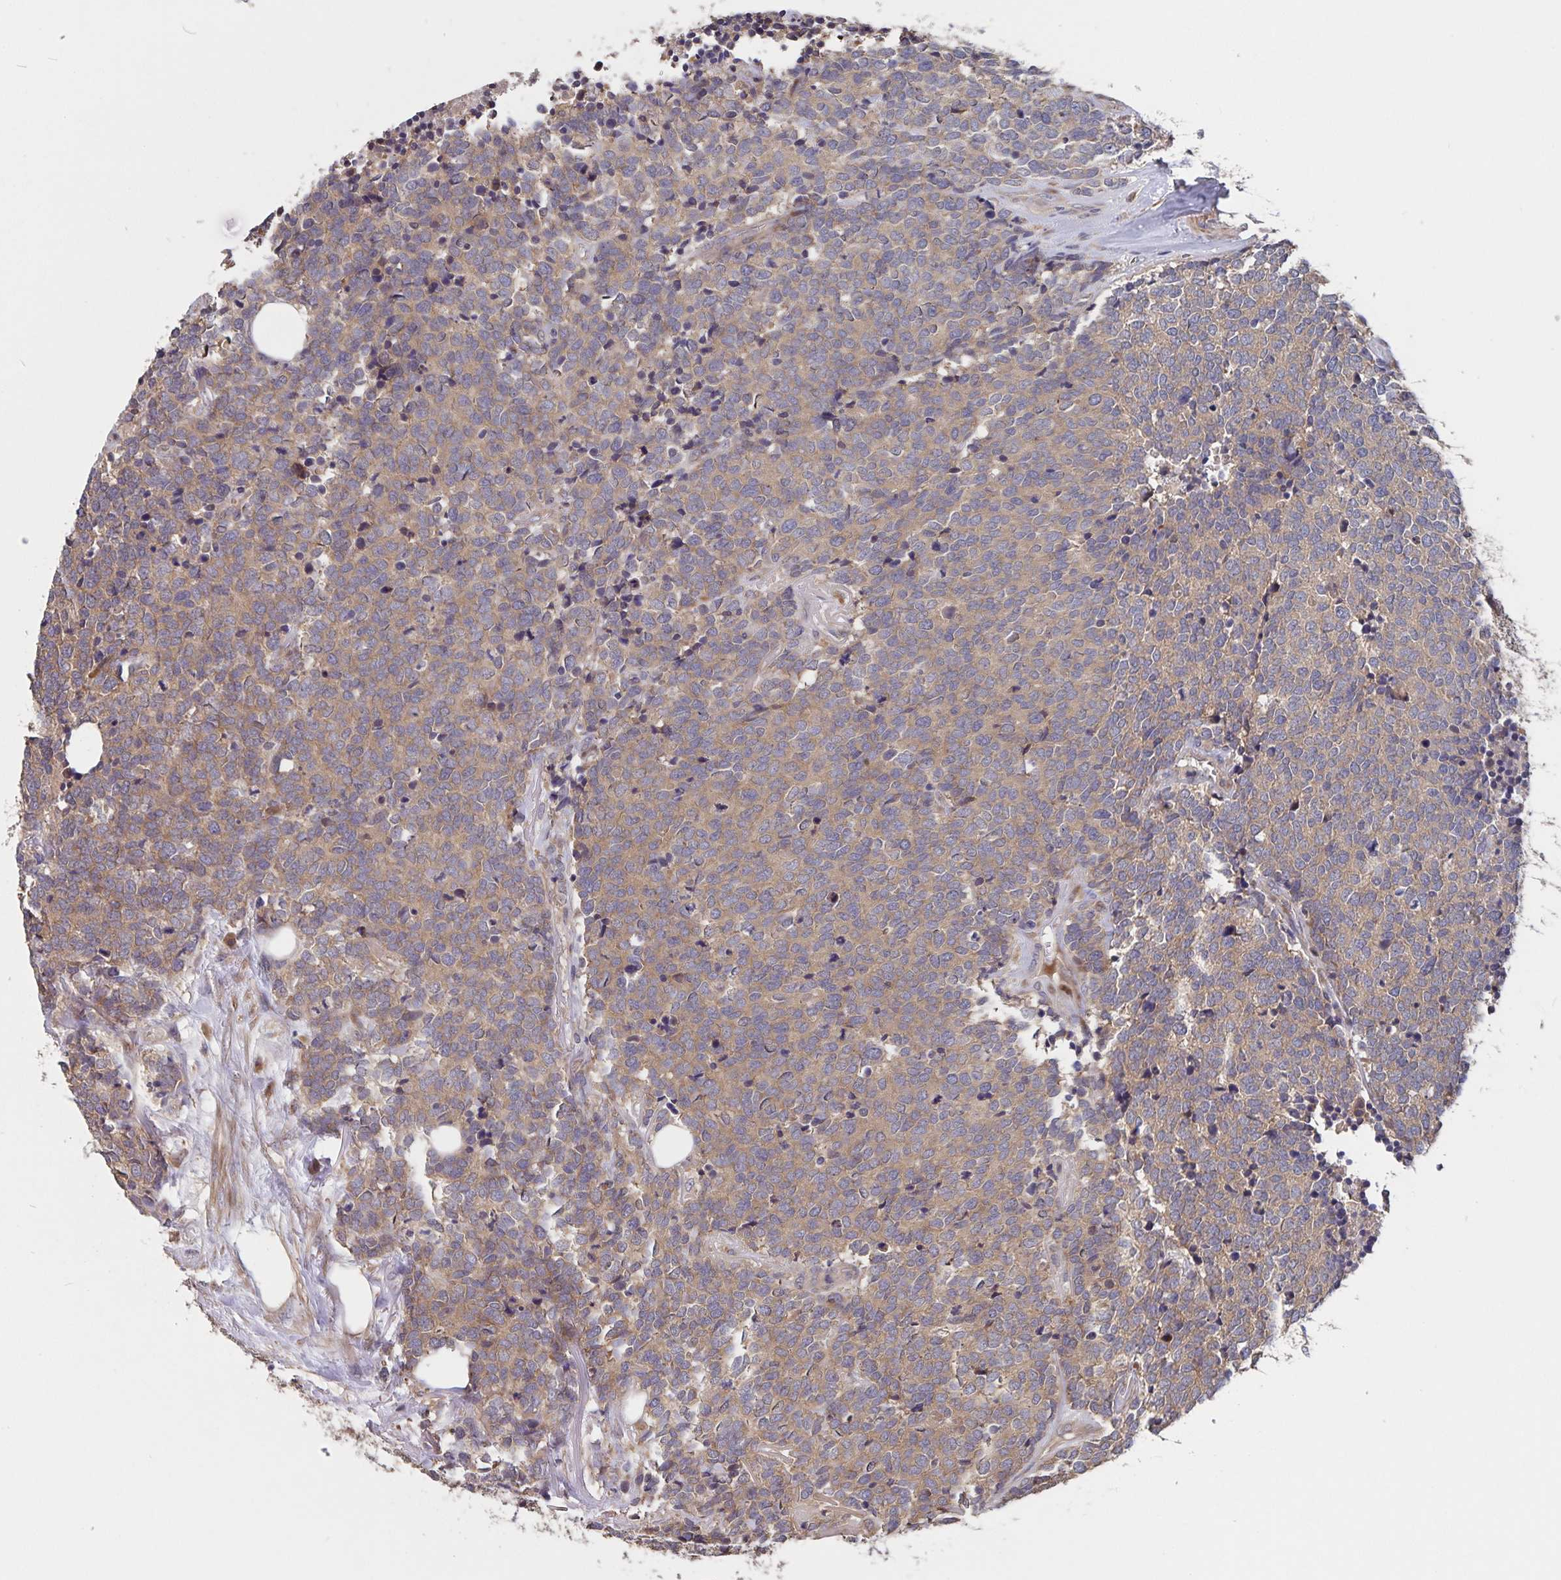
{"staining": {"intensity": "weak", "quantity": ">75%", "location": "cytoplasmic/membranous"}, "tissue": "carcinoid", "cell_type": "Tumor cells", "image_type": "cancer", "snomed": [{"axis": "morphology", "description": "Carcinoid, malignant, NOS"}, {"axis": "topography", "description": "Skin"}], "caption": "Immunohistochemistry staining of carcinoid, which displays low levels of weak cytoplasmic/membranous positivity in approximately >75% of tumor cells indicating weak cytoplasmic/membranous protein staining. The staining was performed using DAB (3,3'-diaminobenzidine) (brown) for protein detection and nuclei were counterstained in hematoxylin (blue).", "gene": "FBXL16", "patient": {"sex": "female", "age": 79}}